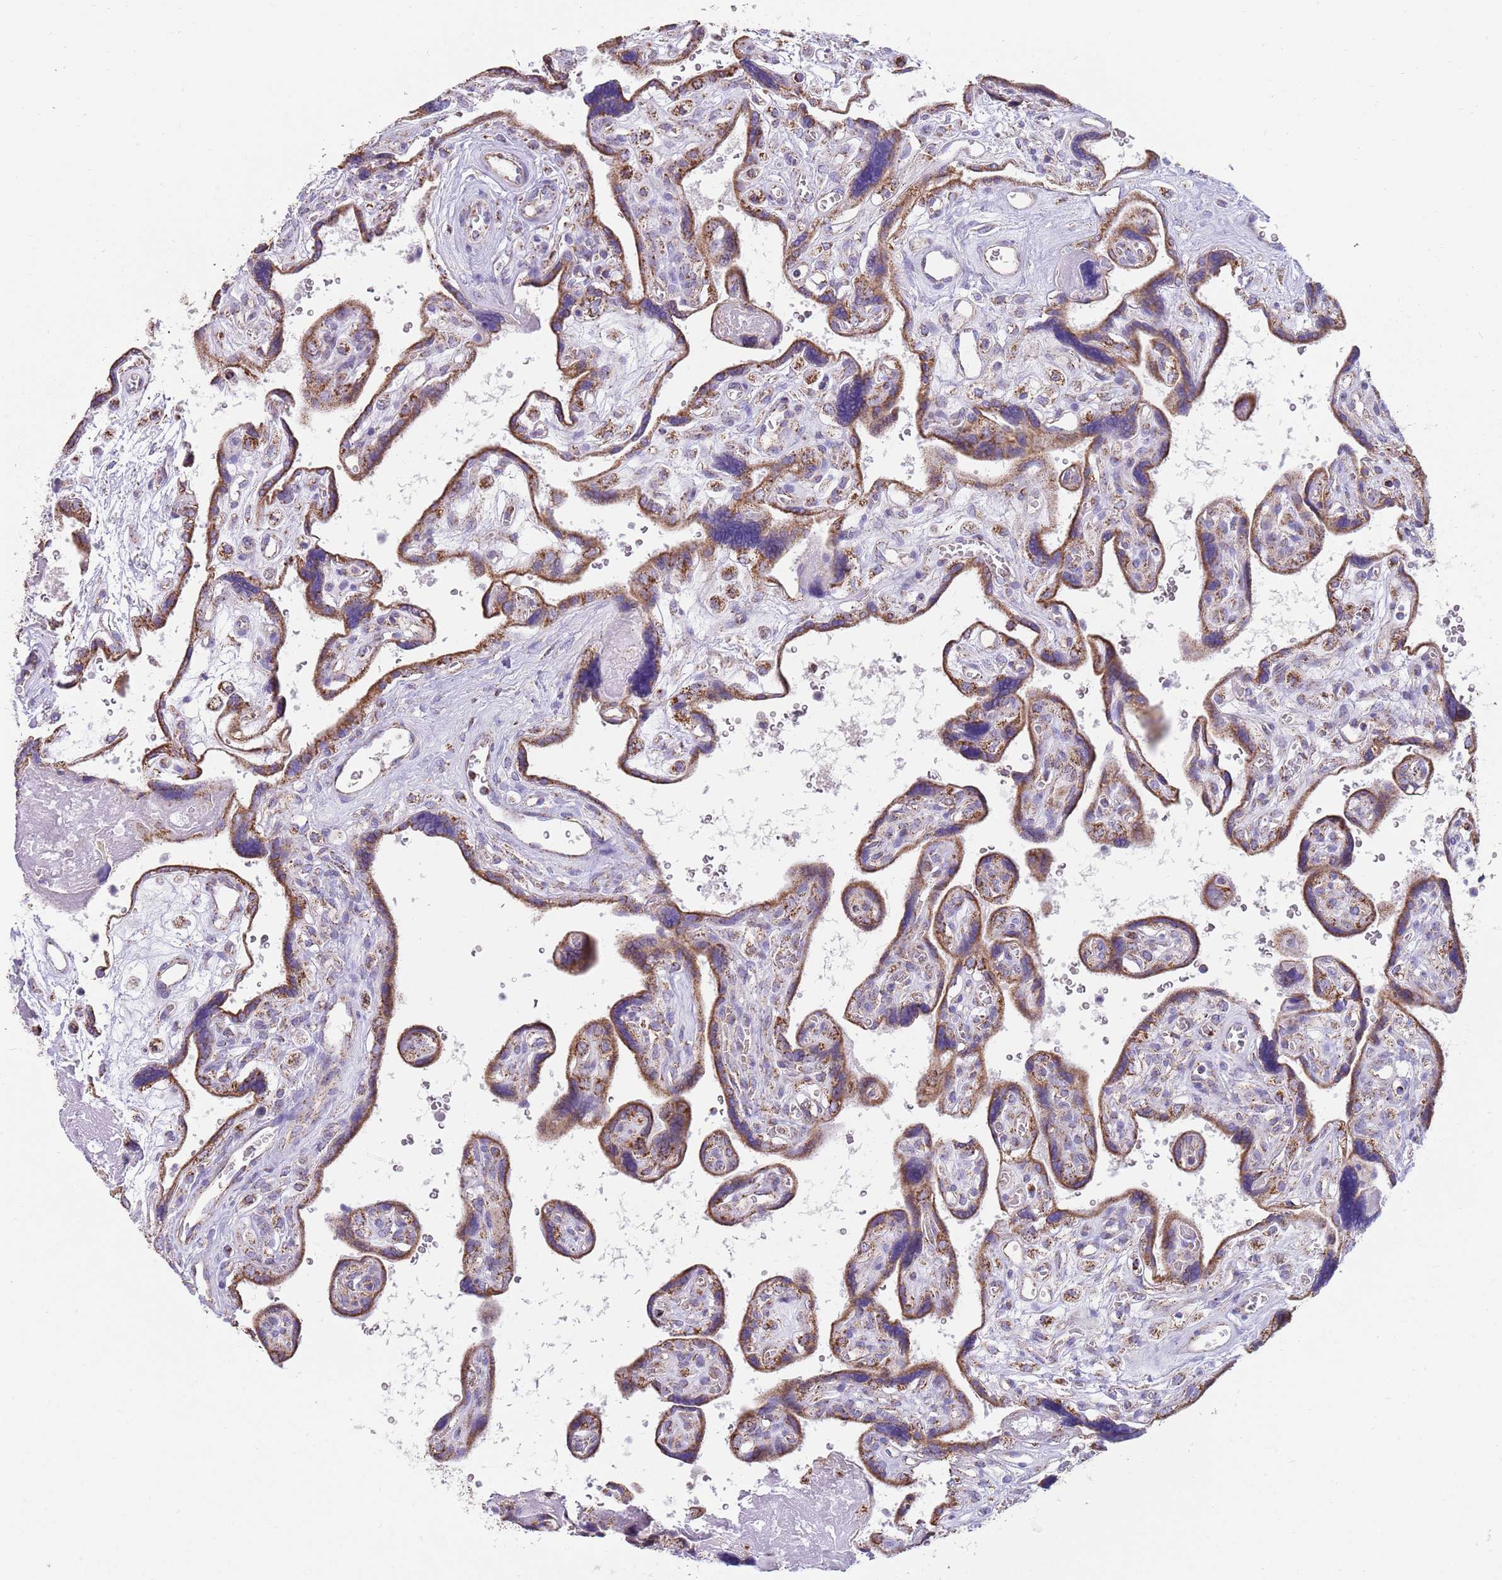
{"staining": {"intensity": "strong", "quantity": ">75%", "location": "cytoplasmic/membranous"}, "tissue": "placenta", "cell_type": "Trophoblastic cells", "image_type": "normal", "snomed": [{"axis": "morphology", "description": "Normal tissue, NOS"}, {"axis": "topography", "description": "Placenta"}], "caption": "This micrograph shows normal placenta stained with immunohistochemistry to label a protein in brown. The cytoplasmic/membranous of trophoblastic cells show strong positivity for the protein. Nuclei are counter-stained blue.", "gene": "TTLL1", "patient": {"sex": "female", "age": 39}}